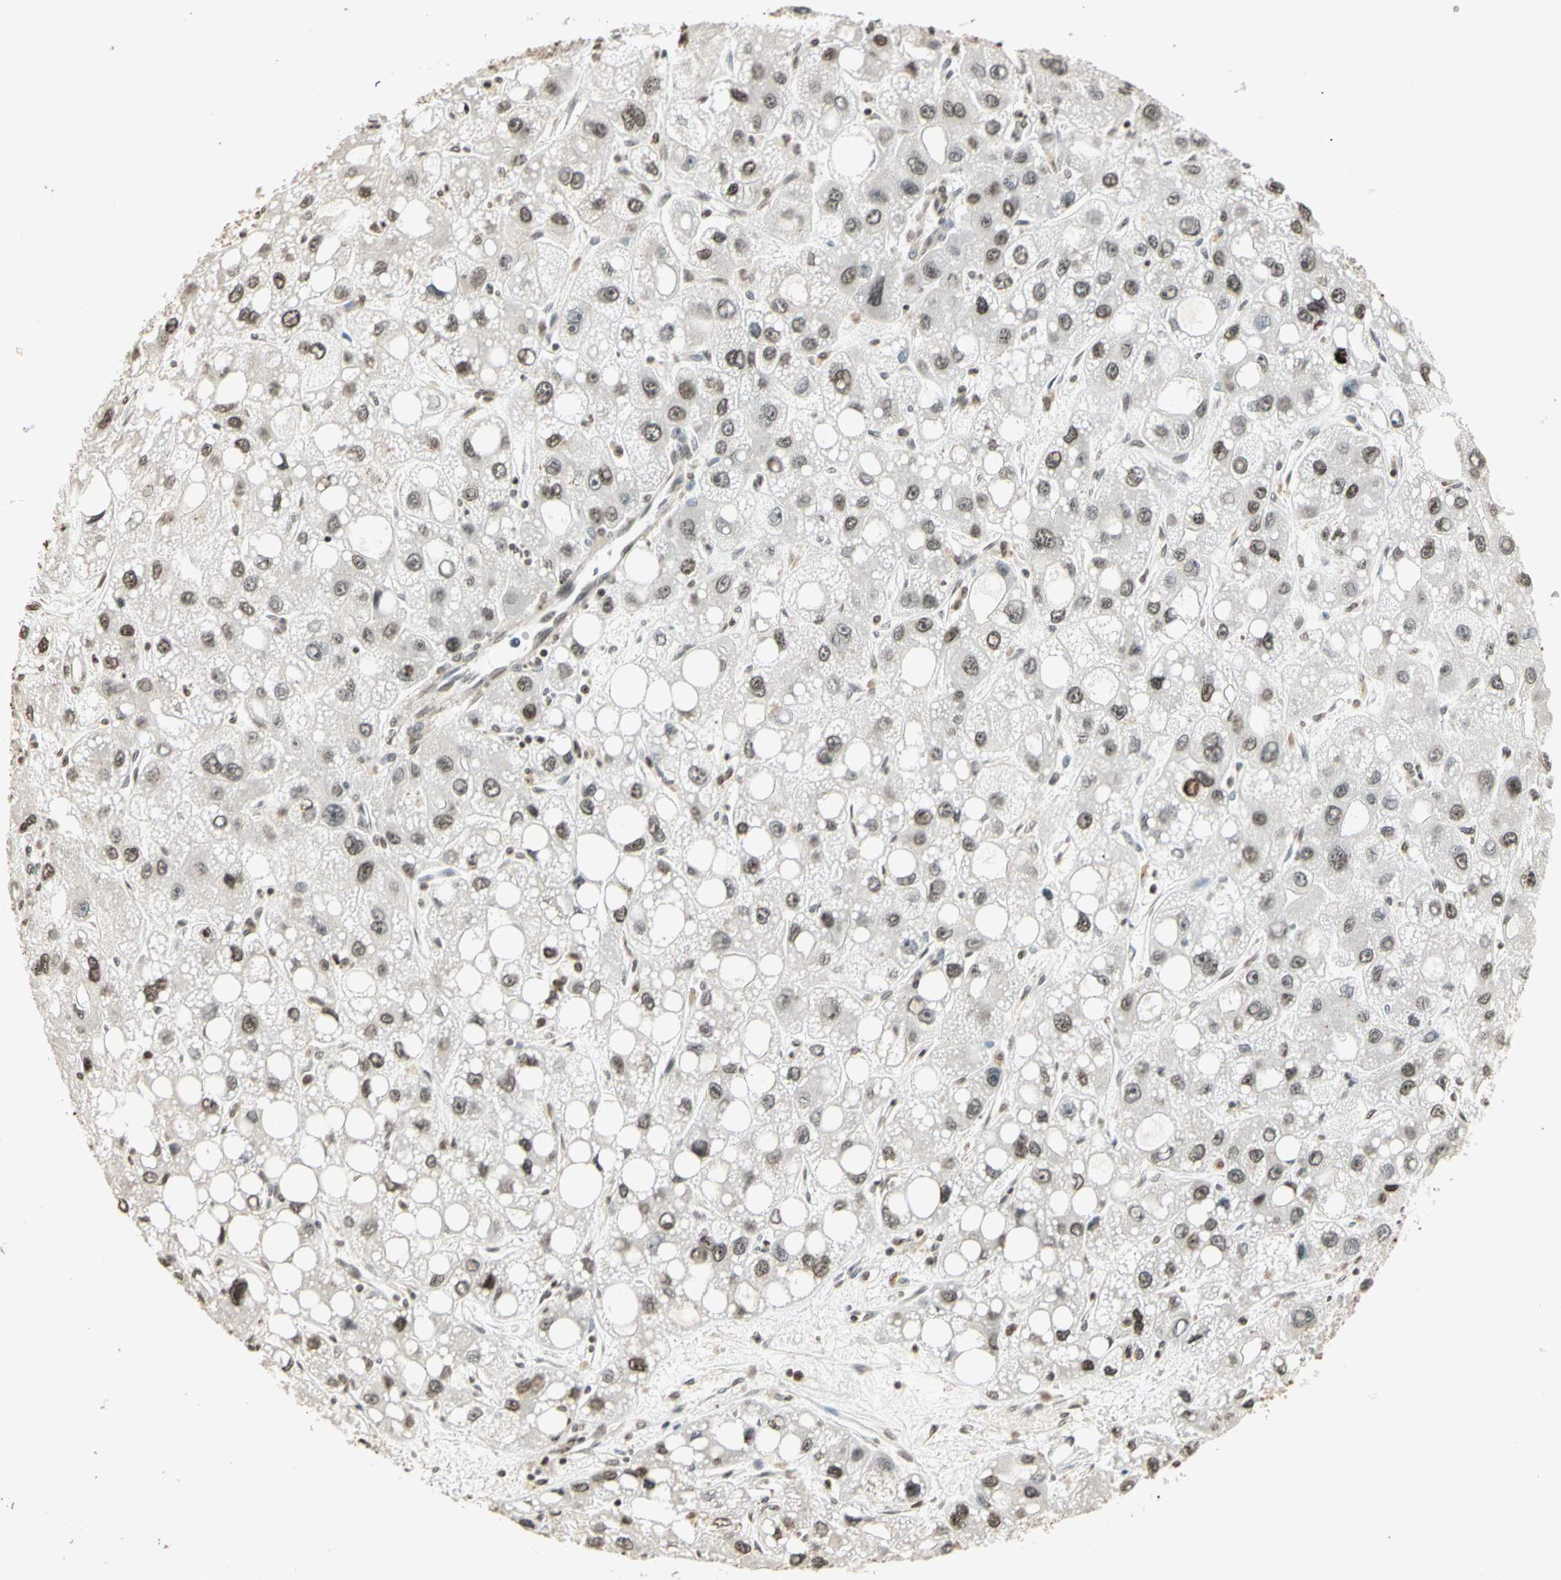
{"staining": {"intensity": "weak", "quantity": "25%-75%", "location": "nuclear"}, "tissue": "liver cancer", "cell_type": "Tumor cells", "image_type": "cancer", "snomed": [{"axis": "morphology", "description": "Carcinoma, Hepatocellular, NOS"}, {"axis": "topography", "description": "Liver"}], "caption": "Immunohistochemistry (IHC) staining of liver cancer (hepatocellular carcinoma), which demonstrates low levels of weak nuclear staining in approximately 25%-75% of tumor cells indicating weak nuclear protein positivity. The staining was performed using DAB (brown) for protein detection and nuclei were counterstained in hematoxylin (blue).", "gene": "TOP1", "patient": {"sex": "male", "age": 55}}